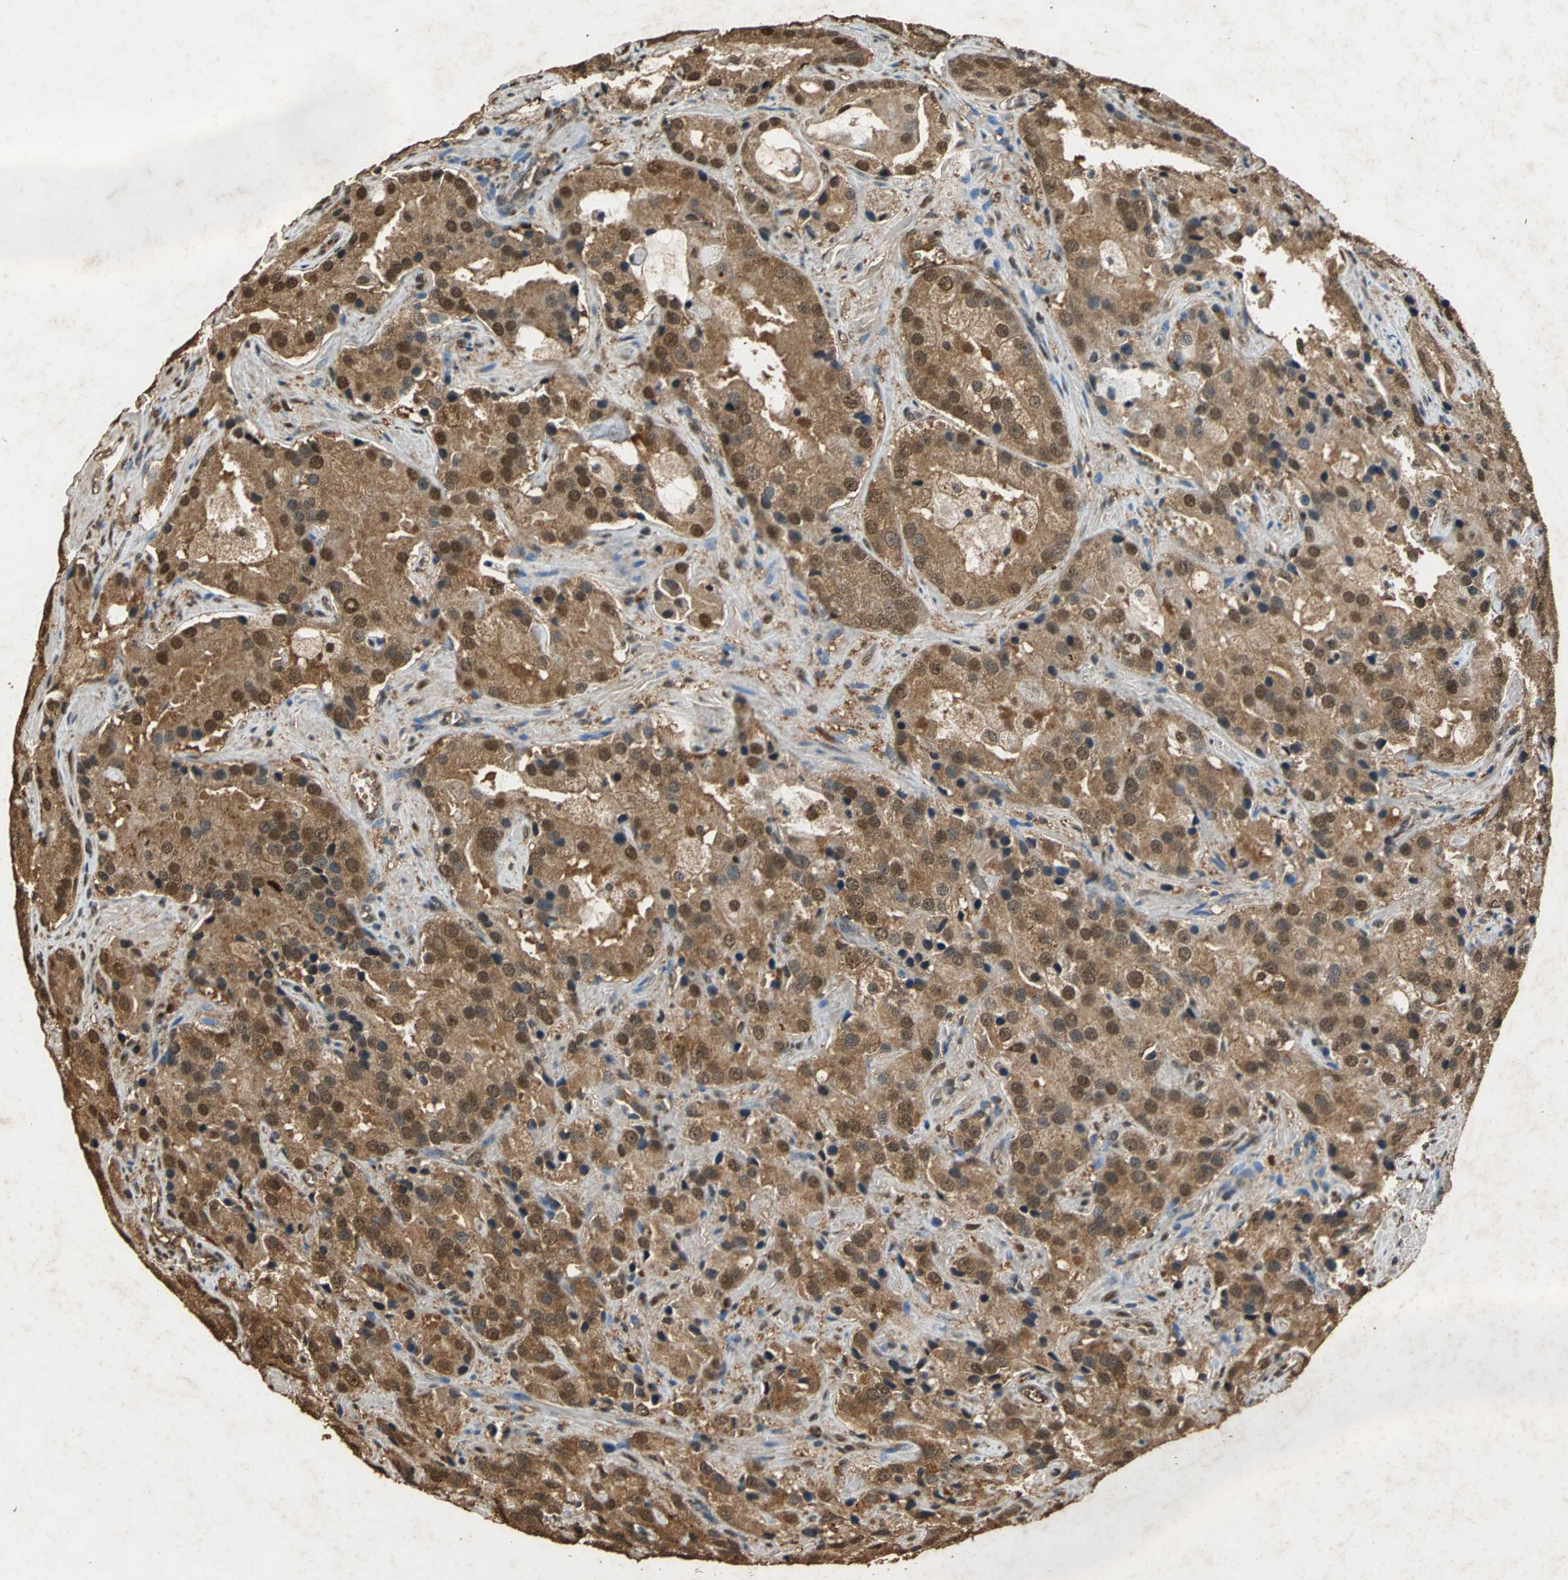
{"staining": {"intensity": "strong", "quantity": ">75%", "location": "cytoplasmic/membranous,nuclear"}, "tissue": "prostate cancer", "cell_type": "Tumor cells", "image_type": "cancer", "snomed": [{"axis": "morphology", "description": "Adenocarcinoma, High grade"}, {"axis": "topography", "description": "Prostate"}], "caption": "Prostate adenocarcinoma (high-grade) stained with a protein marker exhibits strong staining in tumor cells.", "gene": "GAPDH", "patient": {"sex": "male", "age": 70}}